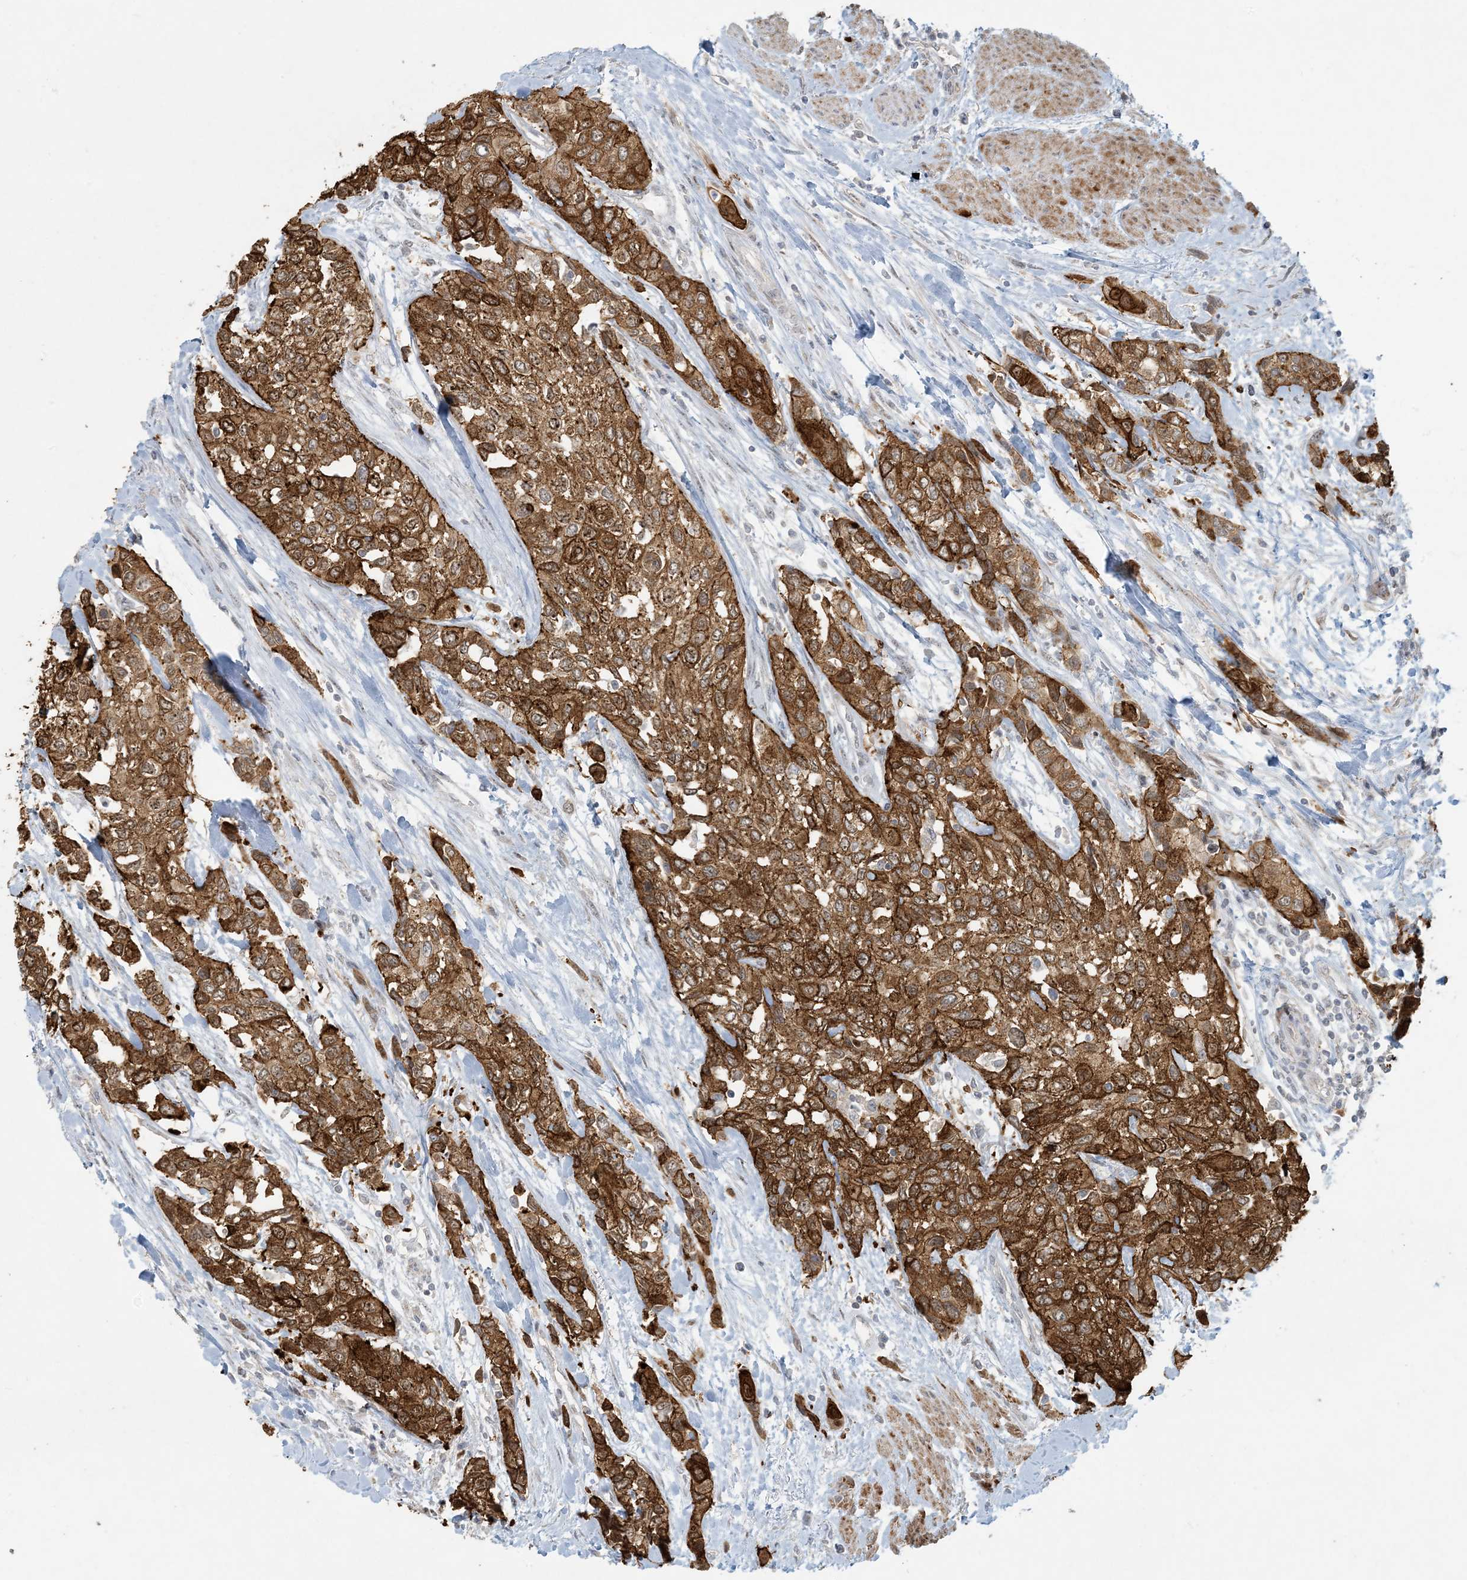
{"staining": {"intensity": "strong", "quantity": ">75%", "location": "cytoplasmic/membranous"}, "tissue": "urothelial cancer", "cell_type": "Tumor cells", "image_type": "cancer", "snomed": [{"axis": "morphology", "description": "Normal tissue, NOS"}, {"axis": "morphology", "description": "Urothelial carcinoma, High grade"}, {"axis": "topography", "description": "Vascular tissue"}, {"axis": "topography", "description": "Urinary bladder"}], "caption": "An image of human urothelial carcinoma (high-grade) stained for a protein demonstrates strong cytoplasmic/membranous brown staining in tumor cells.", "gene": "BCORL1", "patient": {"sex": "female", "age": 56}}